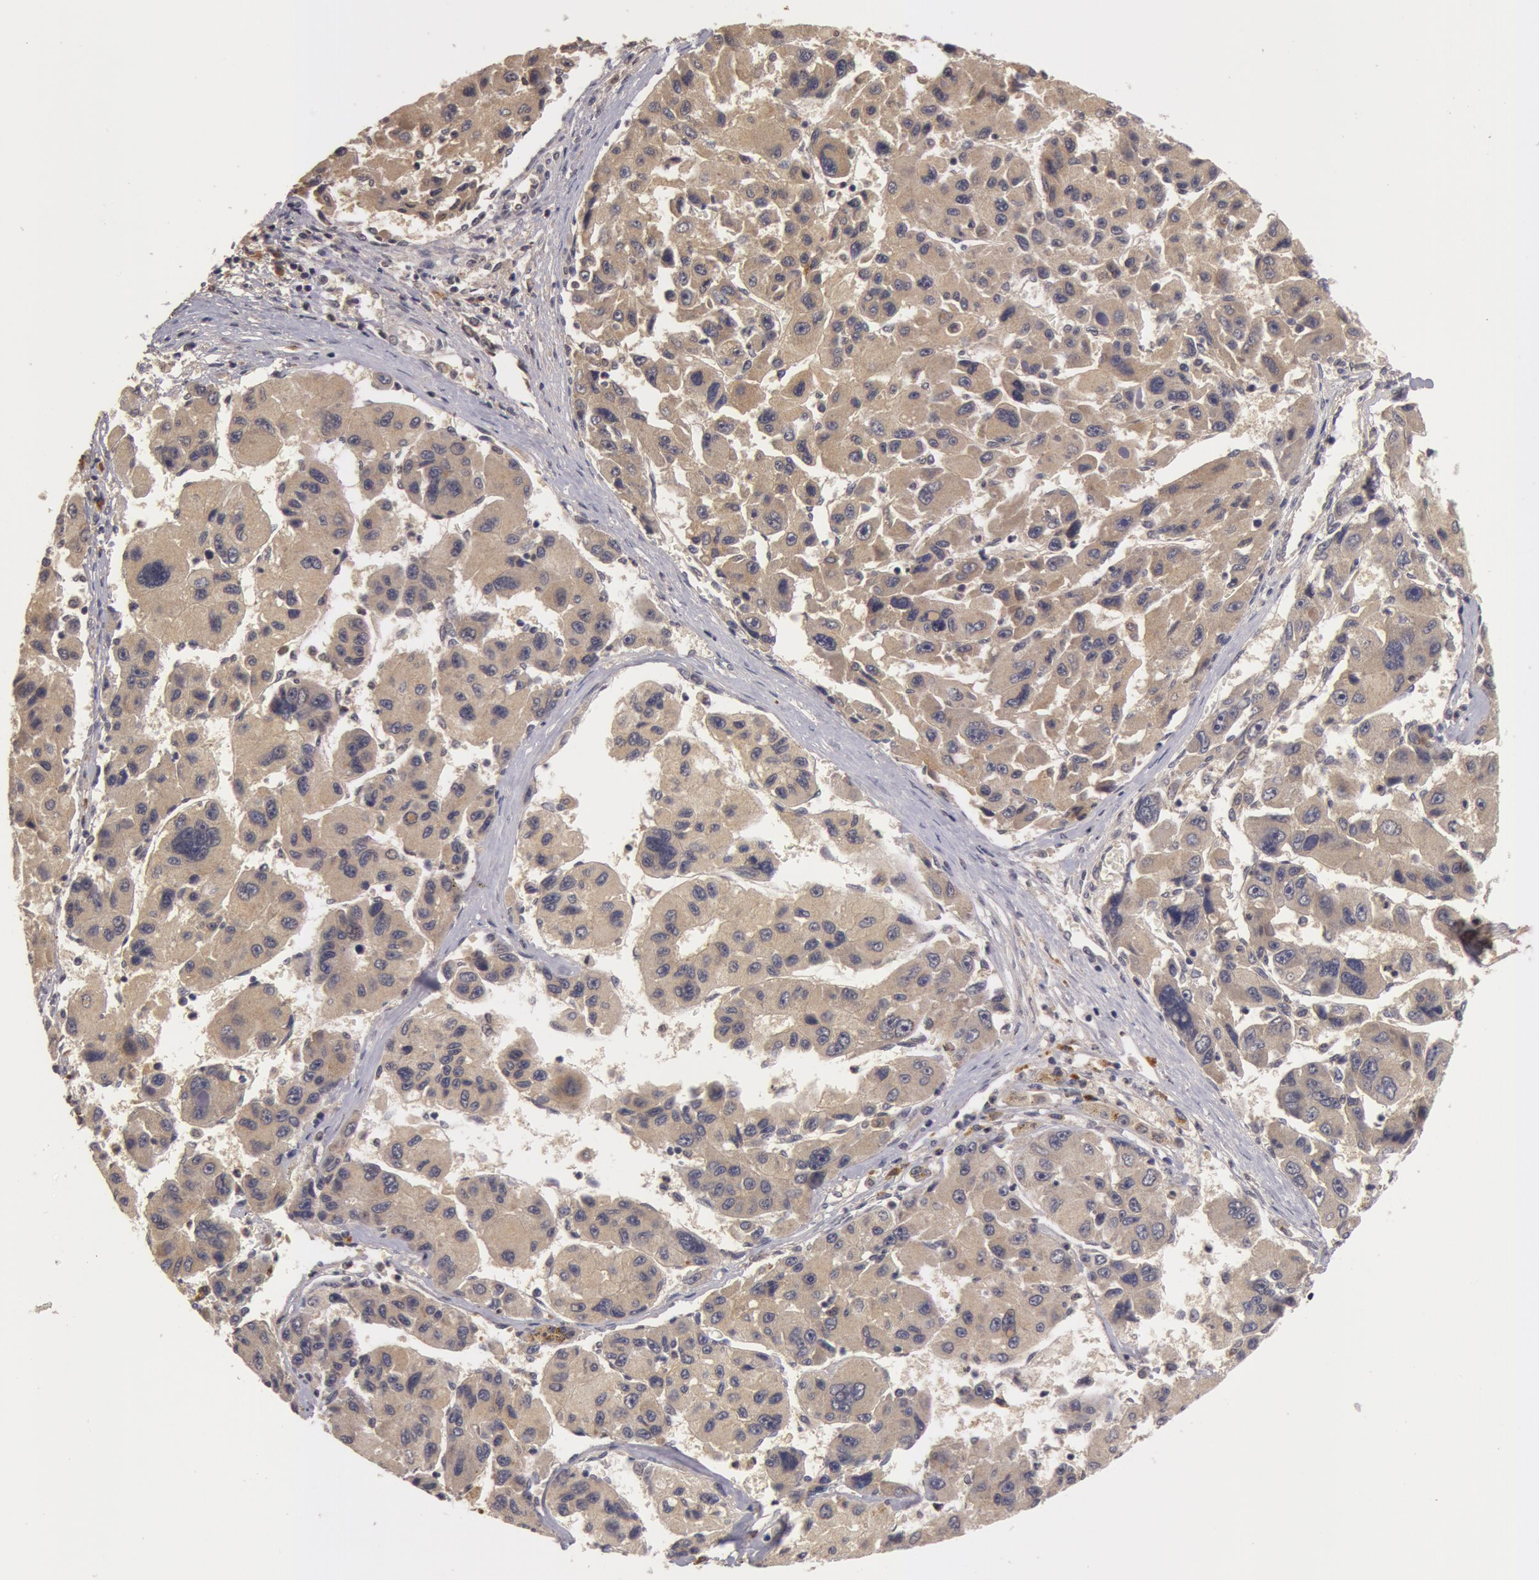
{"staining": {"intensity": "moderate", "quantity": ">75%", "location": "cytoplasmic/membranous"}, "tissue": "liver cancer", "cell_type": "Tumor cells", "image_type": "cancer", "snomed": [{"axis": "morphology", "description": "Carcinoma, Hepatocellular, NOS"}, {"axis": "topography", "description": "Liver"}], "caption": "Immunohistochemical staining of liver cancer displays medium levels of moderate cytoplasmic/membranous protein staining in approximately >75% of tumor cells.", "gene": "BCHE", "patient": {"sex": "male", "age": 64}}